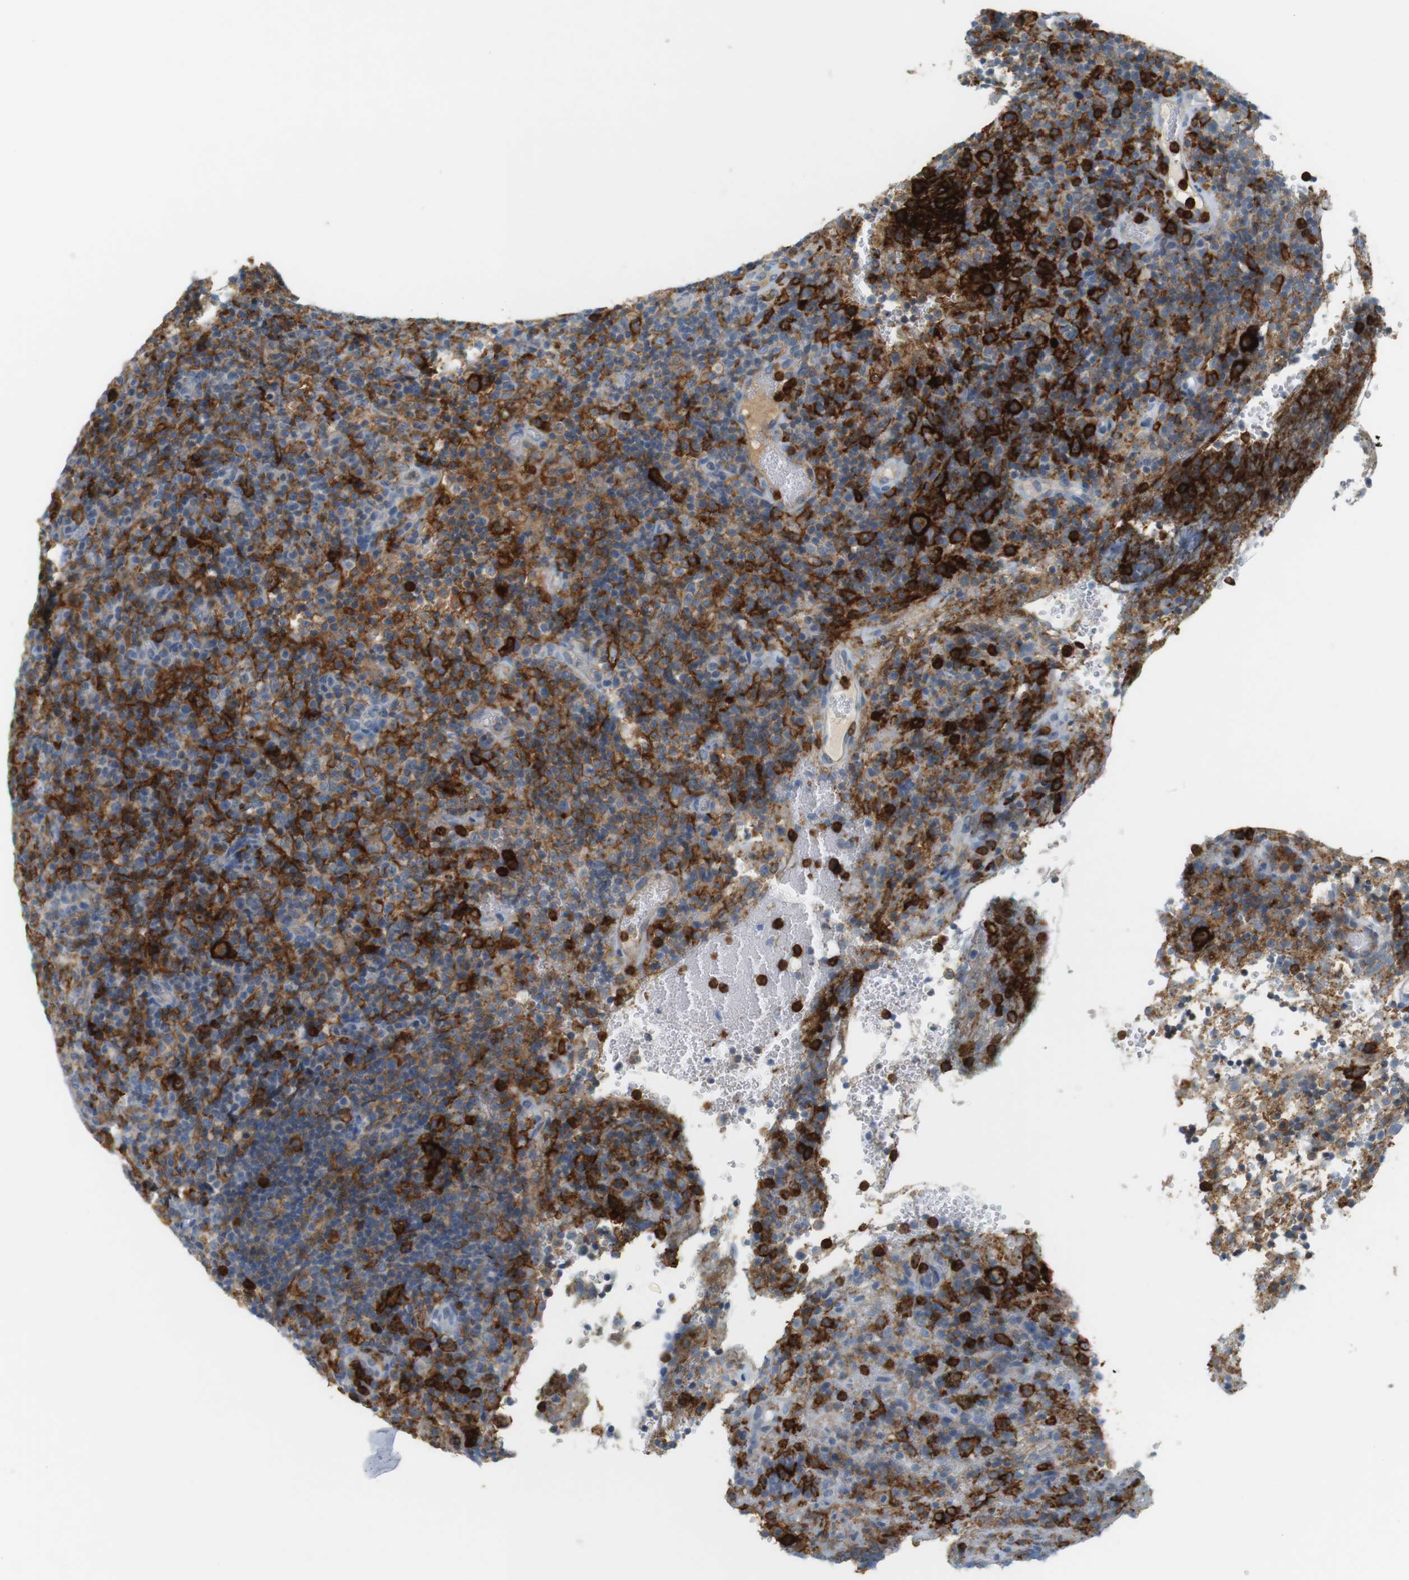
{"staining": {"intensity": "moderate", "quantity": ">75%", "location": "cytoplasmic/membranous"}, "tissue": "lymphoma", "cell_type": "Tumor cells", "image_type": "cancer", "snomed": [{"axis": "morphology", "description": "Malignant lymphoma, non-Hodgkin's type, High grade"}, {"axis": "topography", "description": "Lymph node"}], "caption": "Lymphoma stained with DAB (3,3'-diaminobenzidine) immunohistochemistry (IHC) reveals medium levels of moderate cytoplasmic/membranous expression in approximately >75% of tumor cells.", "gene": "SIRPA", "patient": {"sex": "female", "age": 76}}